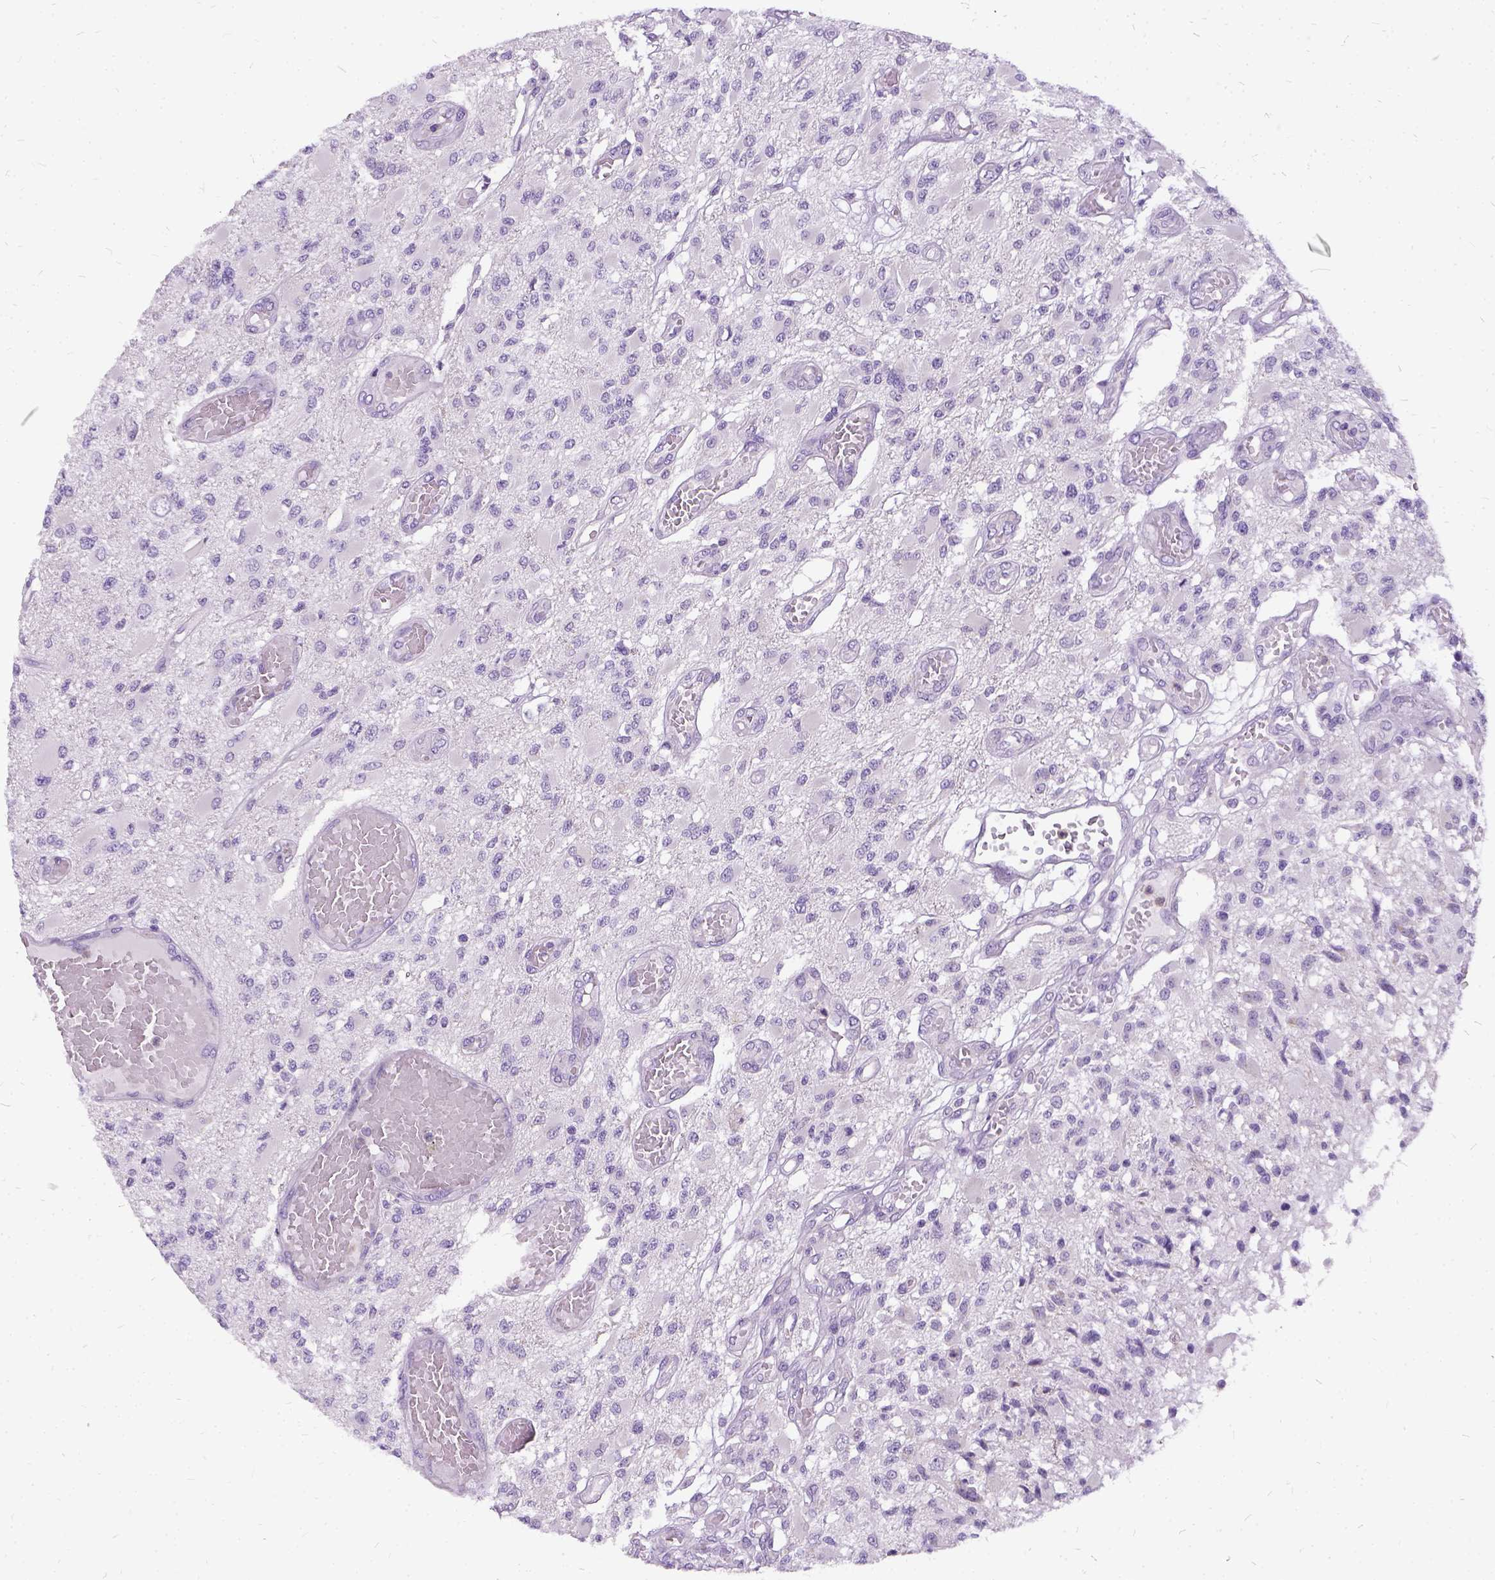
{"staining": {"intensity": "negative", "quantity": "none", "location": "none"}, "tissue": "glioma", "cell_type": "Tumor cells", "image_type": "cancer", "snomed": [{"axis": "morphology", "description": "Glioma, malignant, High grade"}, {"axis": "topography", "description": "Brain"}], "caption": "Human glioma stained for a protein using immunohistochemistry displays no positivity in tumor cells.", "gene": "FDX1", "patient": {"sex": "female", "age": 63}}